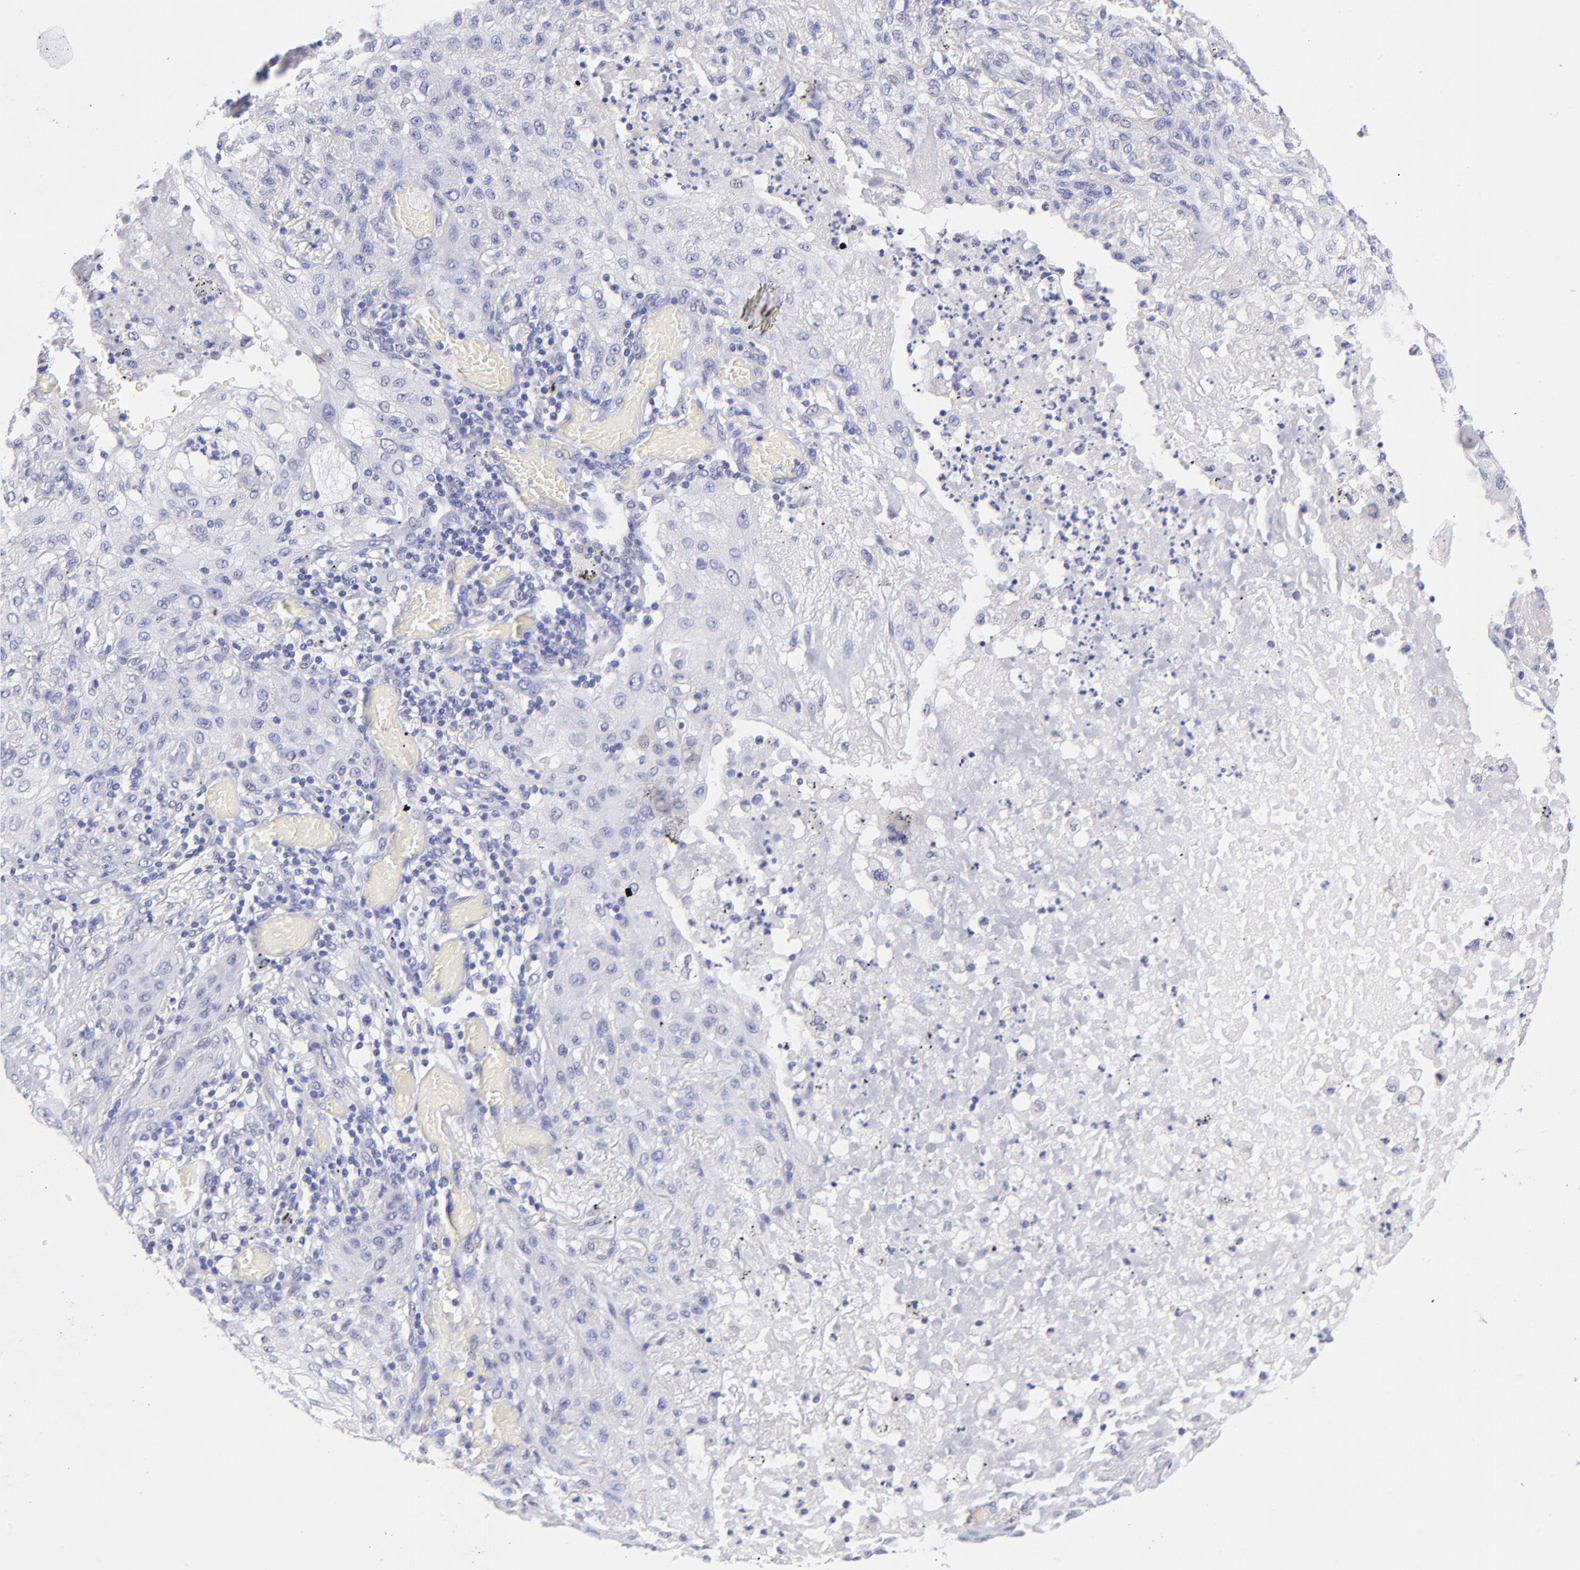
{"staining": {"intensity": "negative", "quantity": "none", "location": "none"}, "tissue": "lung cancer", "cell_type": "Tumor cells", "image_type": "cancer", "snomed": [{"axis": "morphology", "description": "Squamous cell carcinoma, NOS"}, {"axis": "topography", "description": "Lung"}], "caption": "A micrograph of lung cancer (squamous cell carcinoma) stained for a protein reveals no brown staining in tumor cells.", "gene": "RAB3B", "patient": {"sex": "female", "age": 47}}